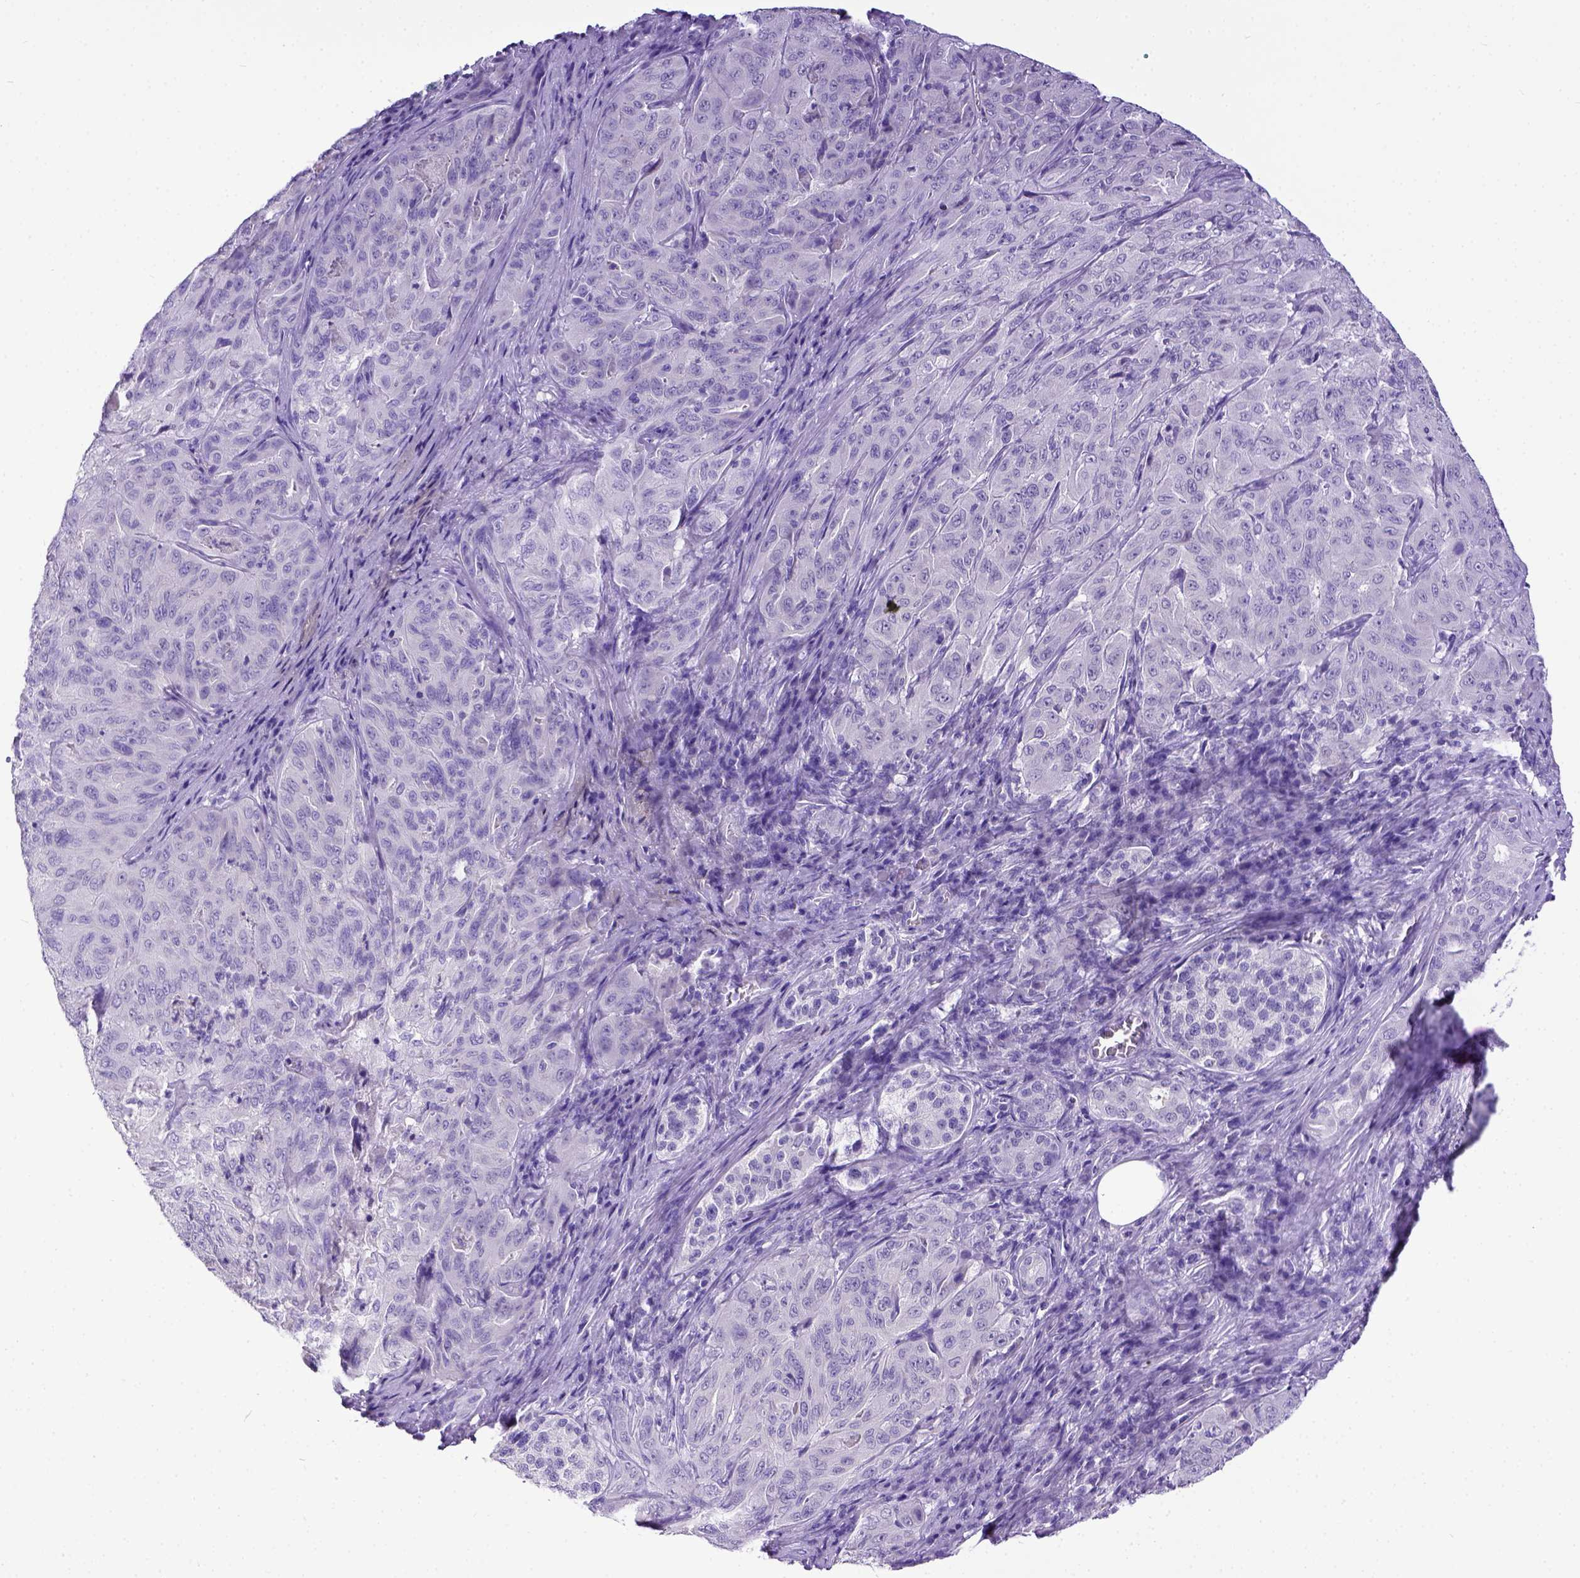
{"staining": {"intensity": "negative", "quantity": "none", "location": "none"}, "tissue": "pancreatic cancer", "cell_type": "Tumor cells", "image_type": "cancer", "snomed": [{"axis": "morphology", "description": "Adenocarcinoma, NOS"}, {"axis": "topography", "description": "Pancreas"}], "caption": "Image shows no significant protein expression in tumor cells of pancreatic cancer.", "gene": "ESR1", "patient": {"sex": "male", "age": 63}}